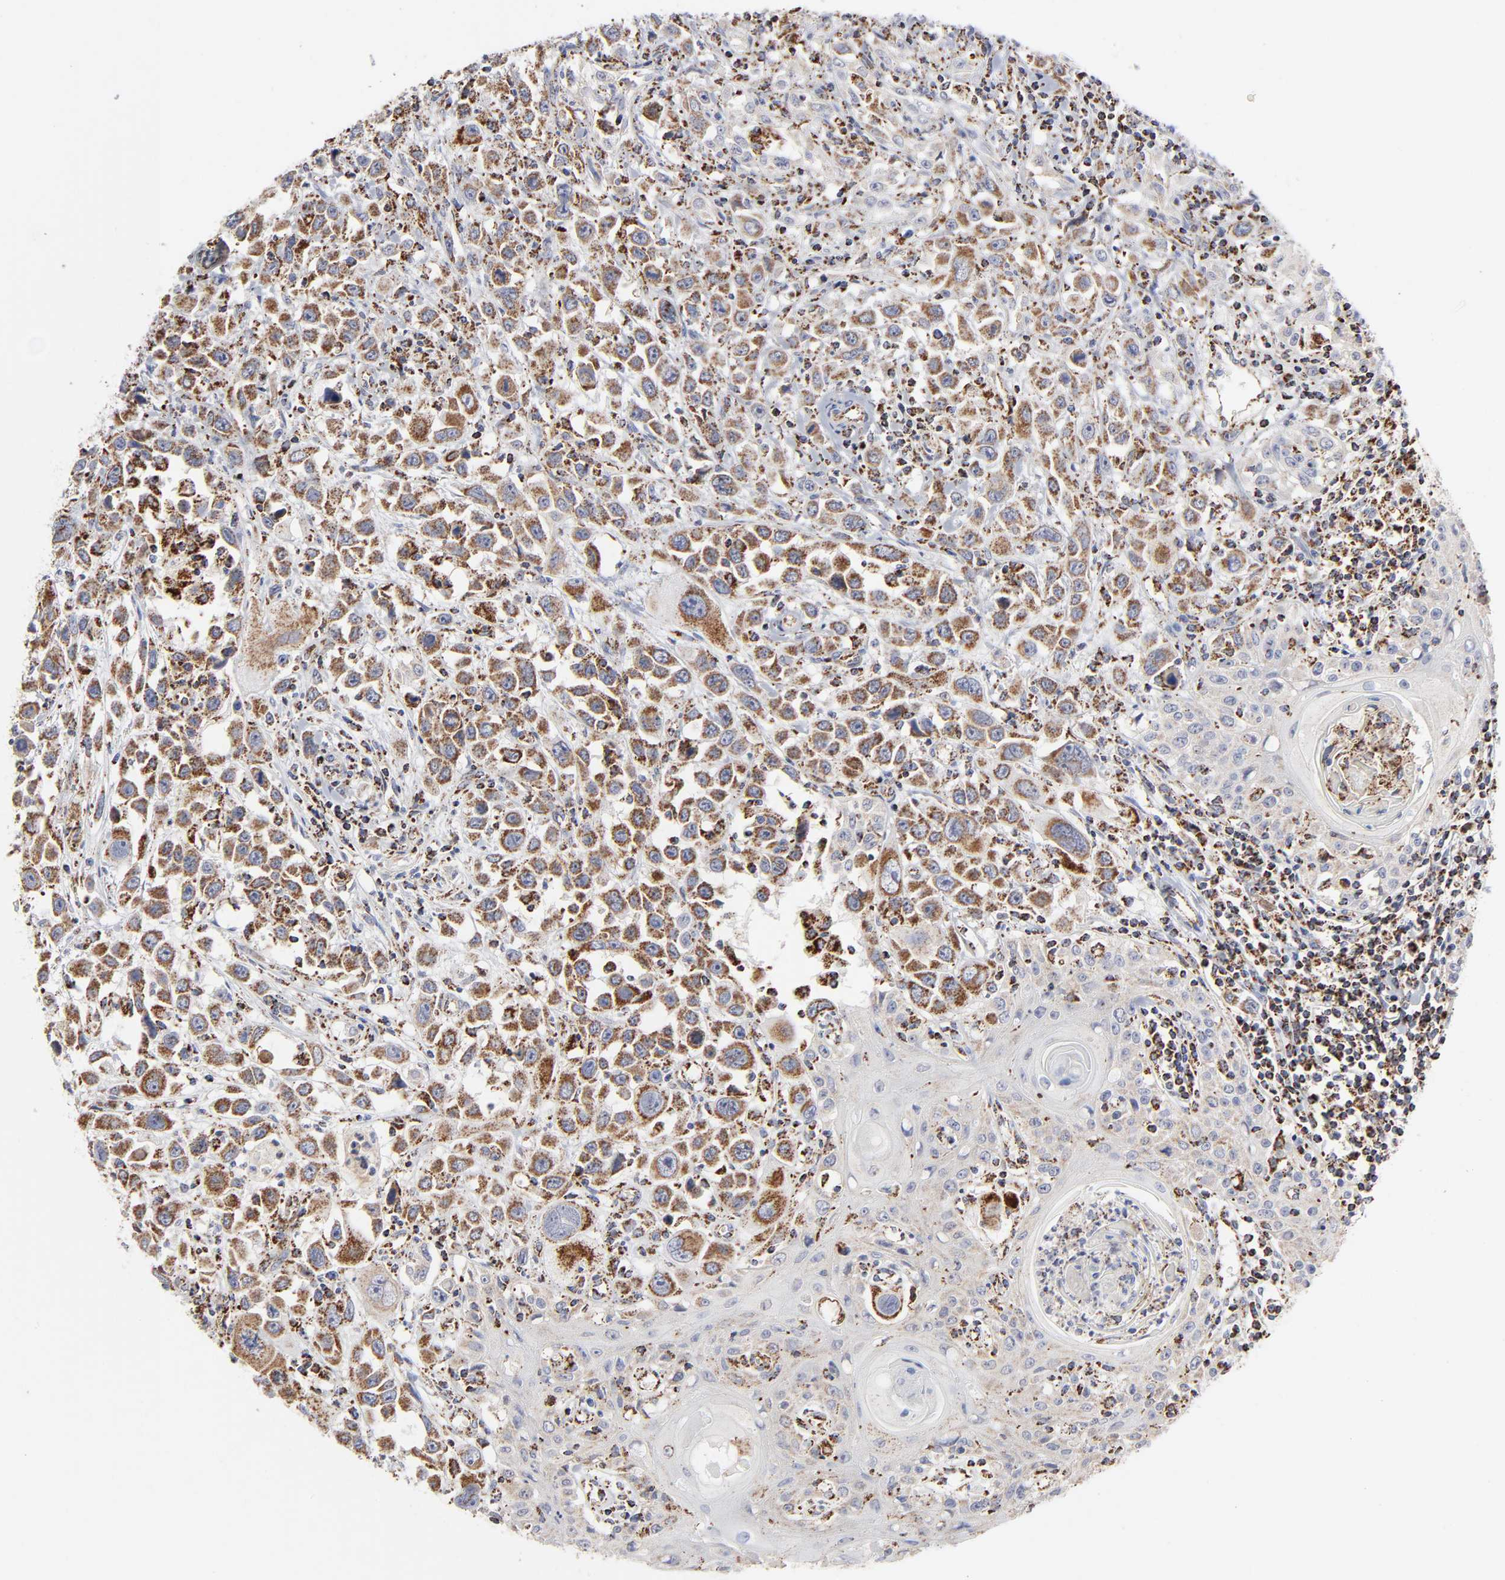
{"staining": {"intensity": "strong", "quantity": ">75%", "location": "cytoplasmic/membranous"}, "tissue": "head and neck cancer", "cell_type": "Tumor cells", "image_type": "cancer", "snomed": [{"axis": "morphology", "description": "Squamous cell carcinoma, NOS"}, {"axis": "topography", "description": "Oral tissue"}, {"axis": "topography", "description": "Head-Neck"}], "caption": "Human head and neck squamous cell carcinoma stained with a brown dye shows strong cytoplasmic/membranous positive expression in about >75% of tumor cells.", "gene": "ASB3", "patient": {"sex": "female", "age": 76}}